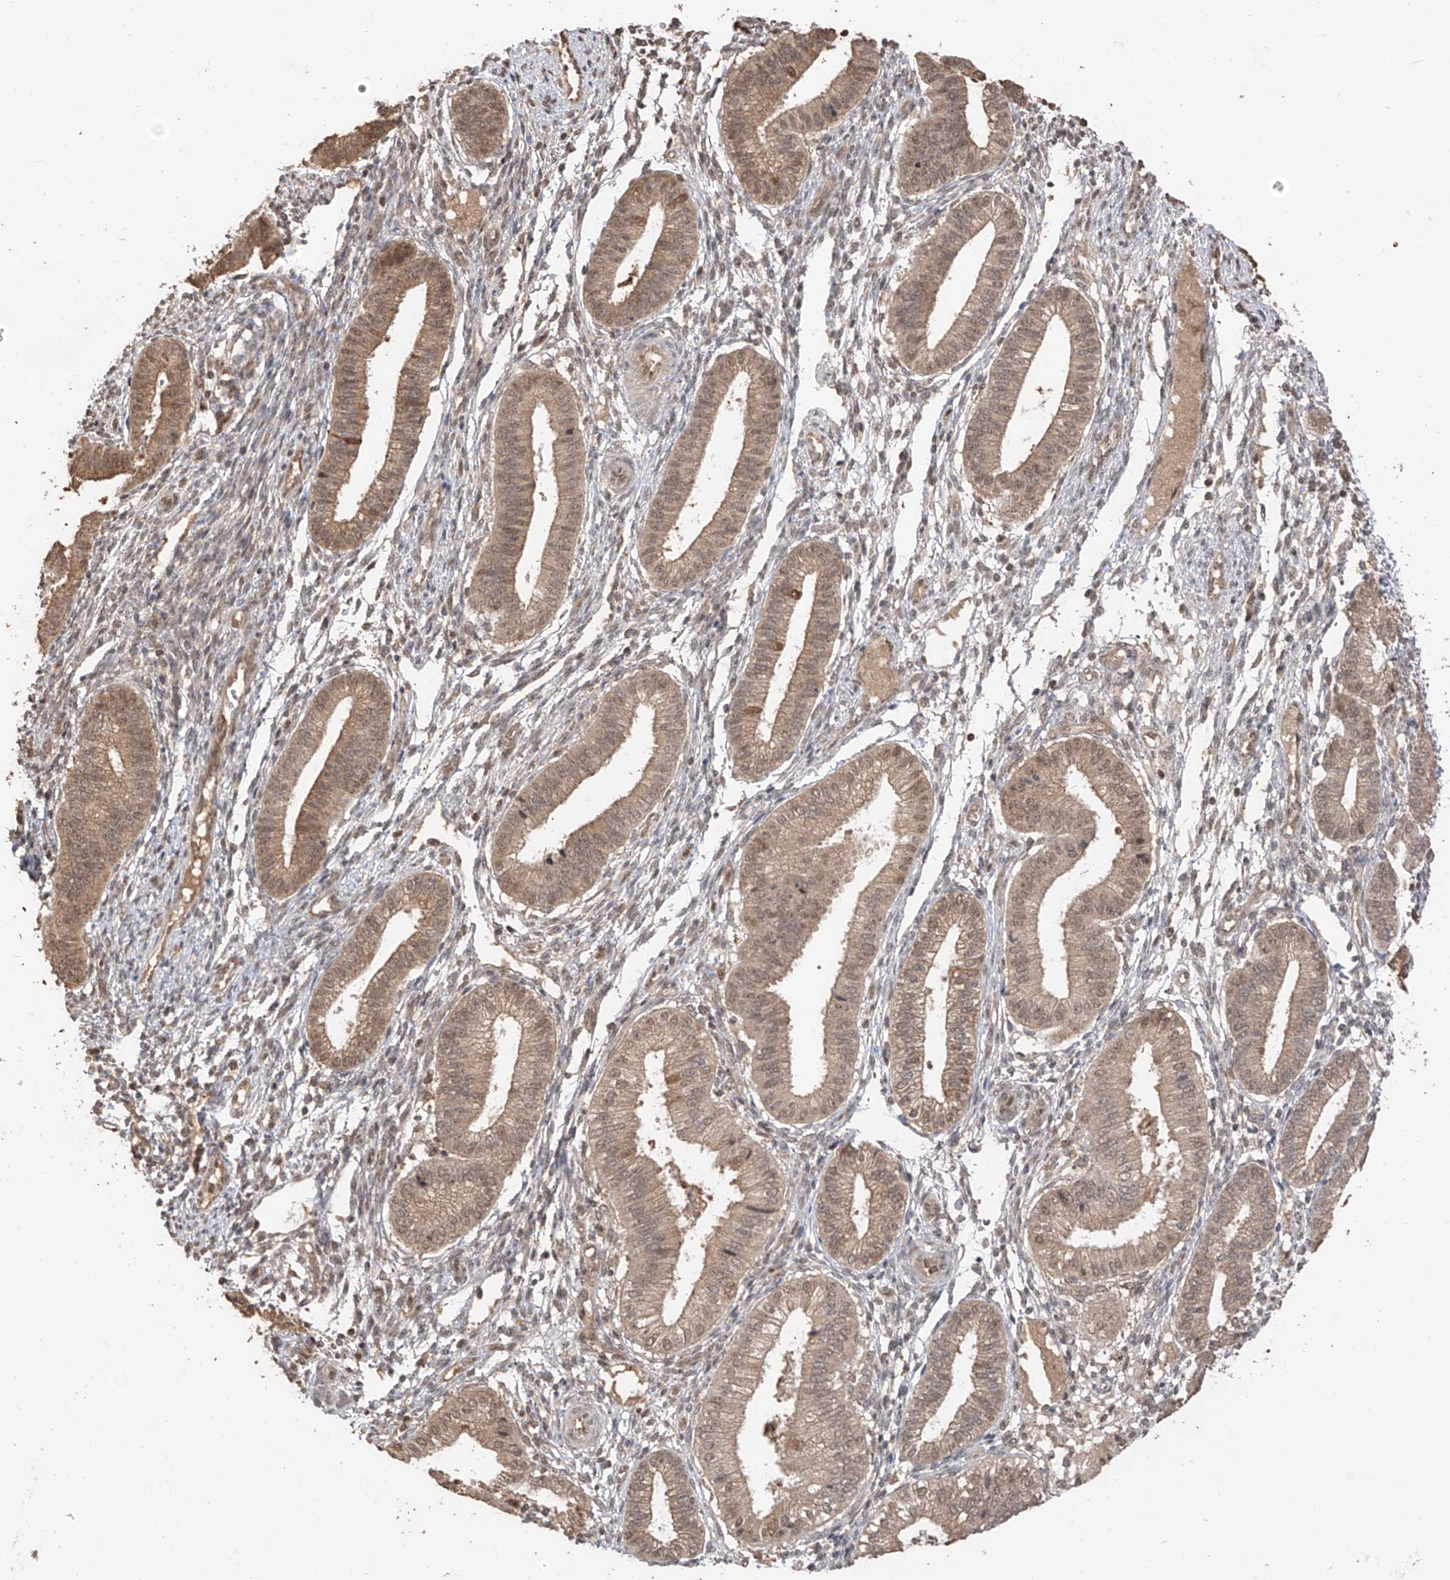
{"staining": {"intensity": "weak", "quantity": "<25%", "location": "cytoplasmic/membranous"}, "tissue": "endometrium", "cell_type": "Cells in endometrial stroma", "image_type": "normal", "snomed": [{"axis": "morphology", "description": "Normal tissue, NOS"}, {"axis": "topography", "description": "Endometrium"}], "caption": "Cells in endometrial stroma are negative for protein expression in normal human endometrium. (Stains: DAB immunohistochemistry with hematoxylin counter stain, Microscopy: brightfield microscopy at high magnification).", "gene": "COLGALT2", "patient": {"sex": "female", "age": 39}}